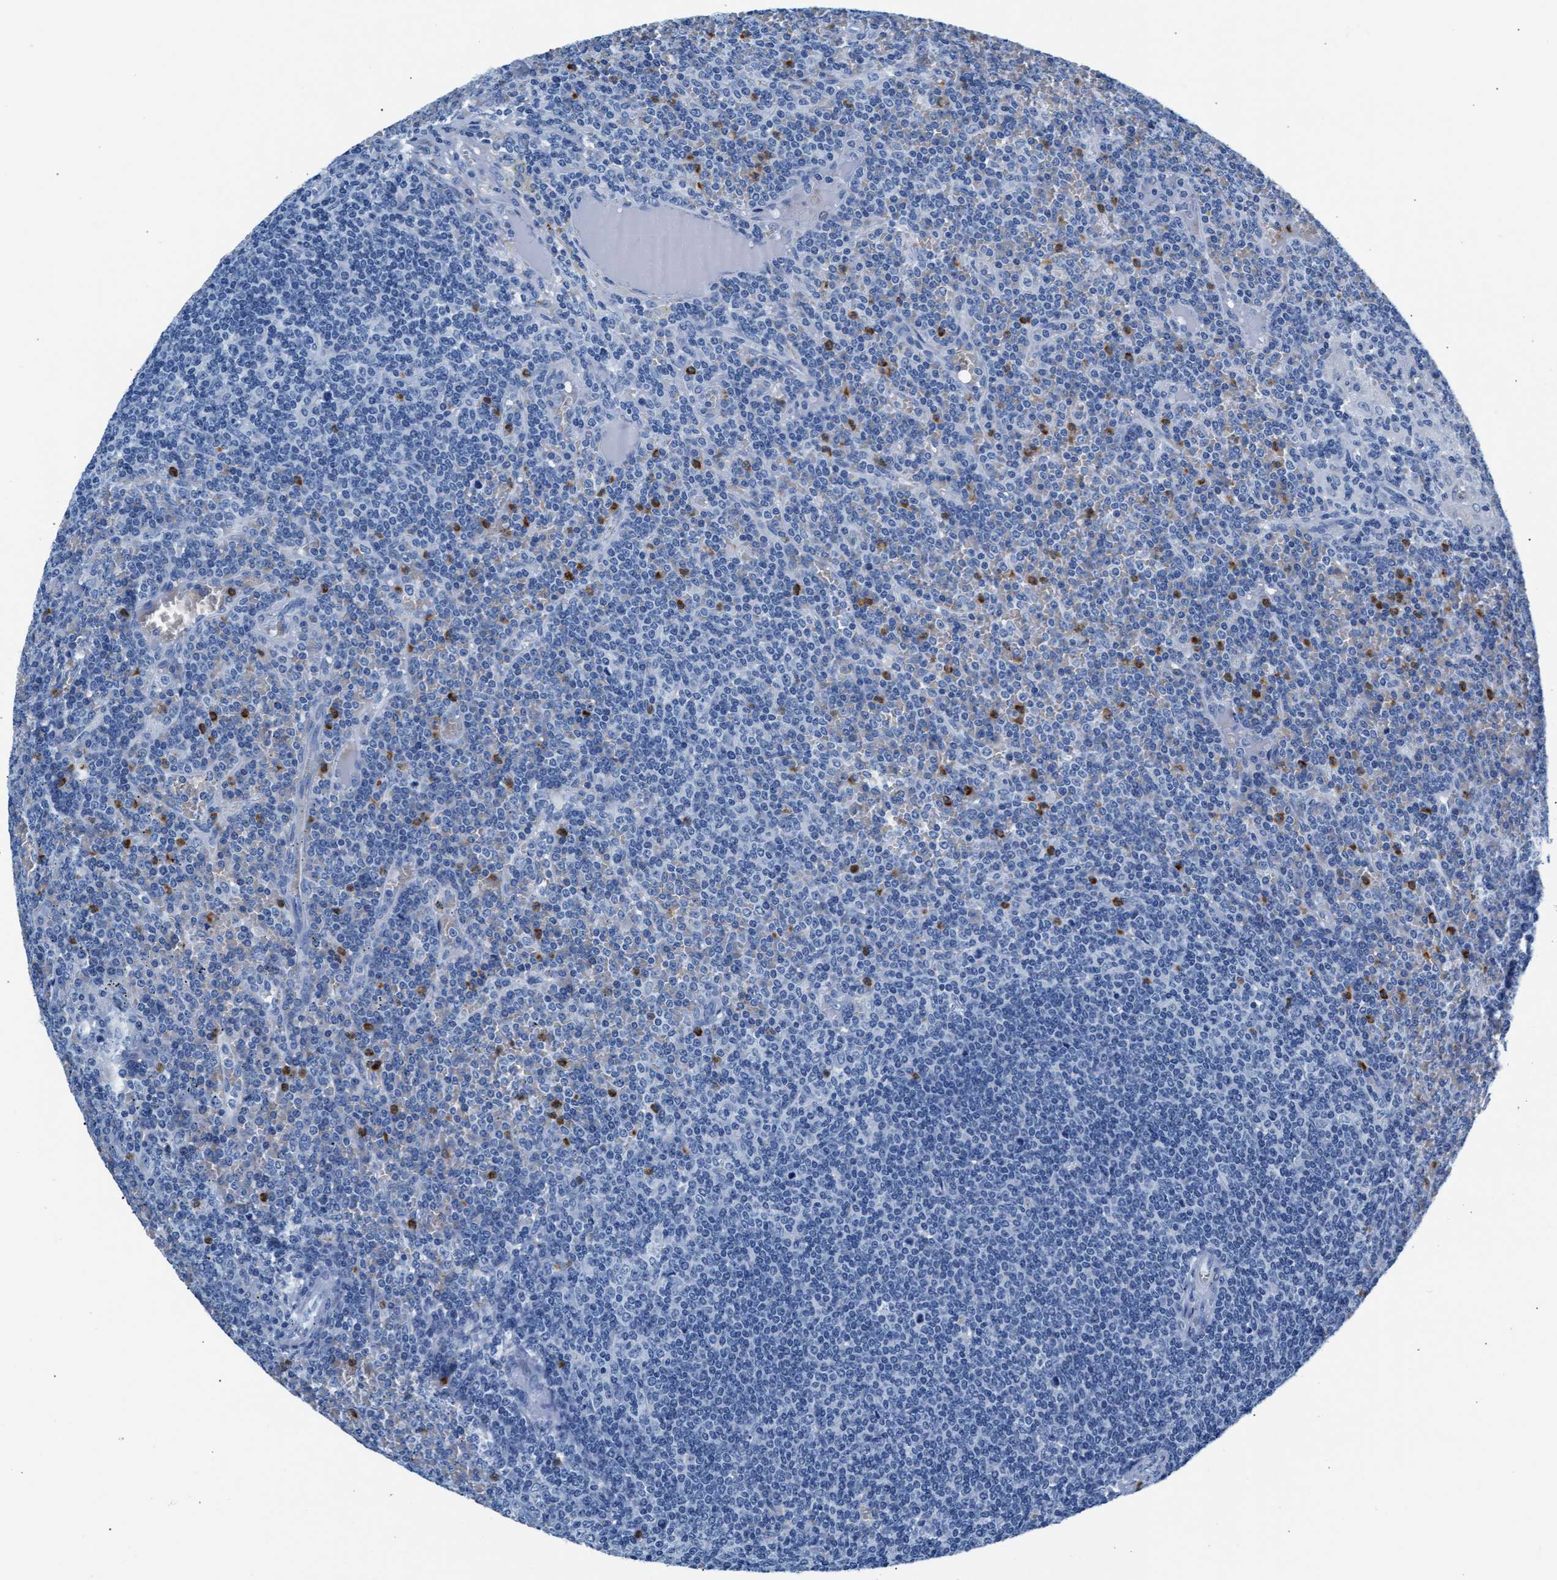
{"staining": {"intensity": "negative", "quantity": "none", "location": "none"}, "tissue": "lymphoma", "cell_type": "Tumor cells", "image_type": "cancer", "snomed": [{"axis": "morphology", "description": "Malignant lymphoma, non-Hodgkin's type, Low grade"}, {"axis": "topography", "description": "Spleen"}], "caption": "Immunohistochemical staining of low-grade malignant lymphoma, non-Hodgkin's type demonstrates no significant staining in tumor cells. The staining was performed using DAB to visualize the protein expression in brown, while the nuclei were stained in blue with hematoxylin (Magnification: 20x).", "gene": "MMP8", "patient": {"sex": "female", "age": 19}}